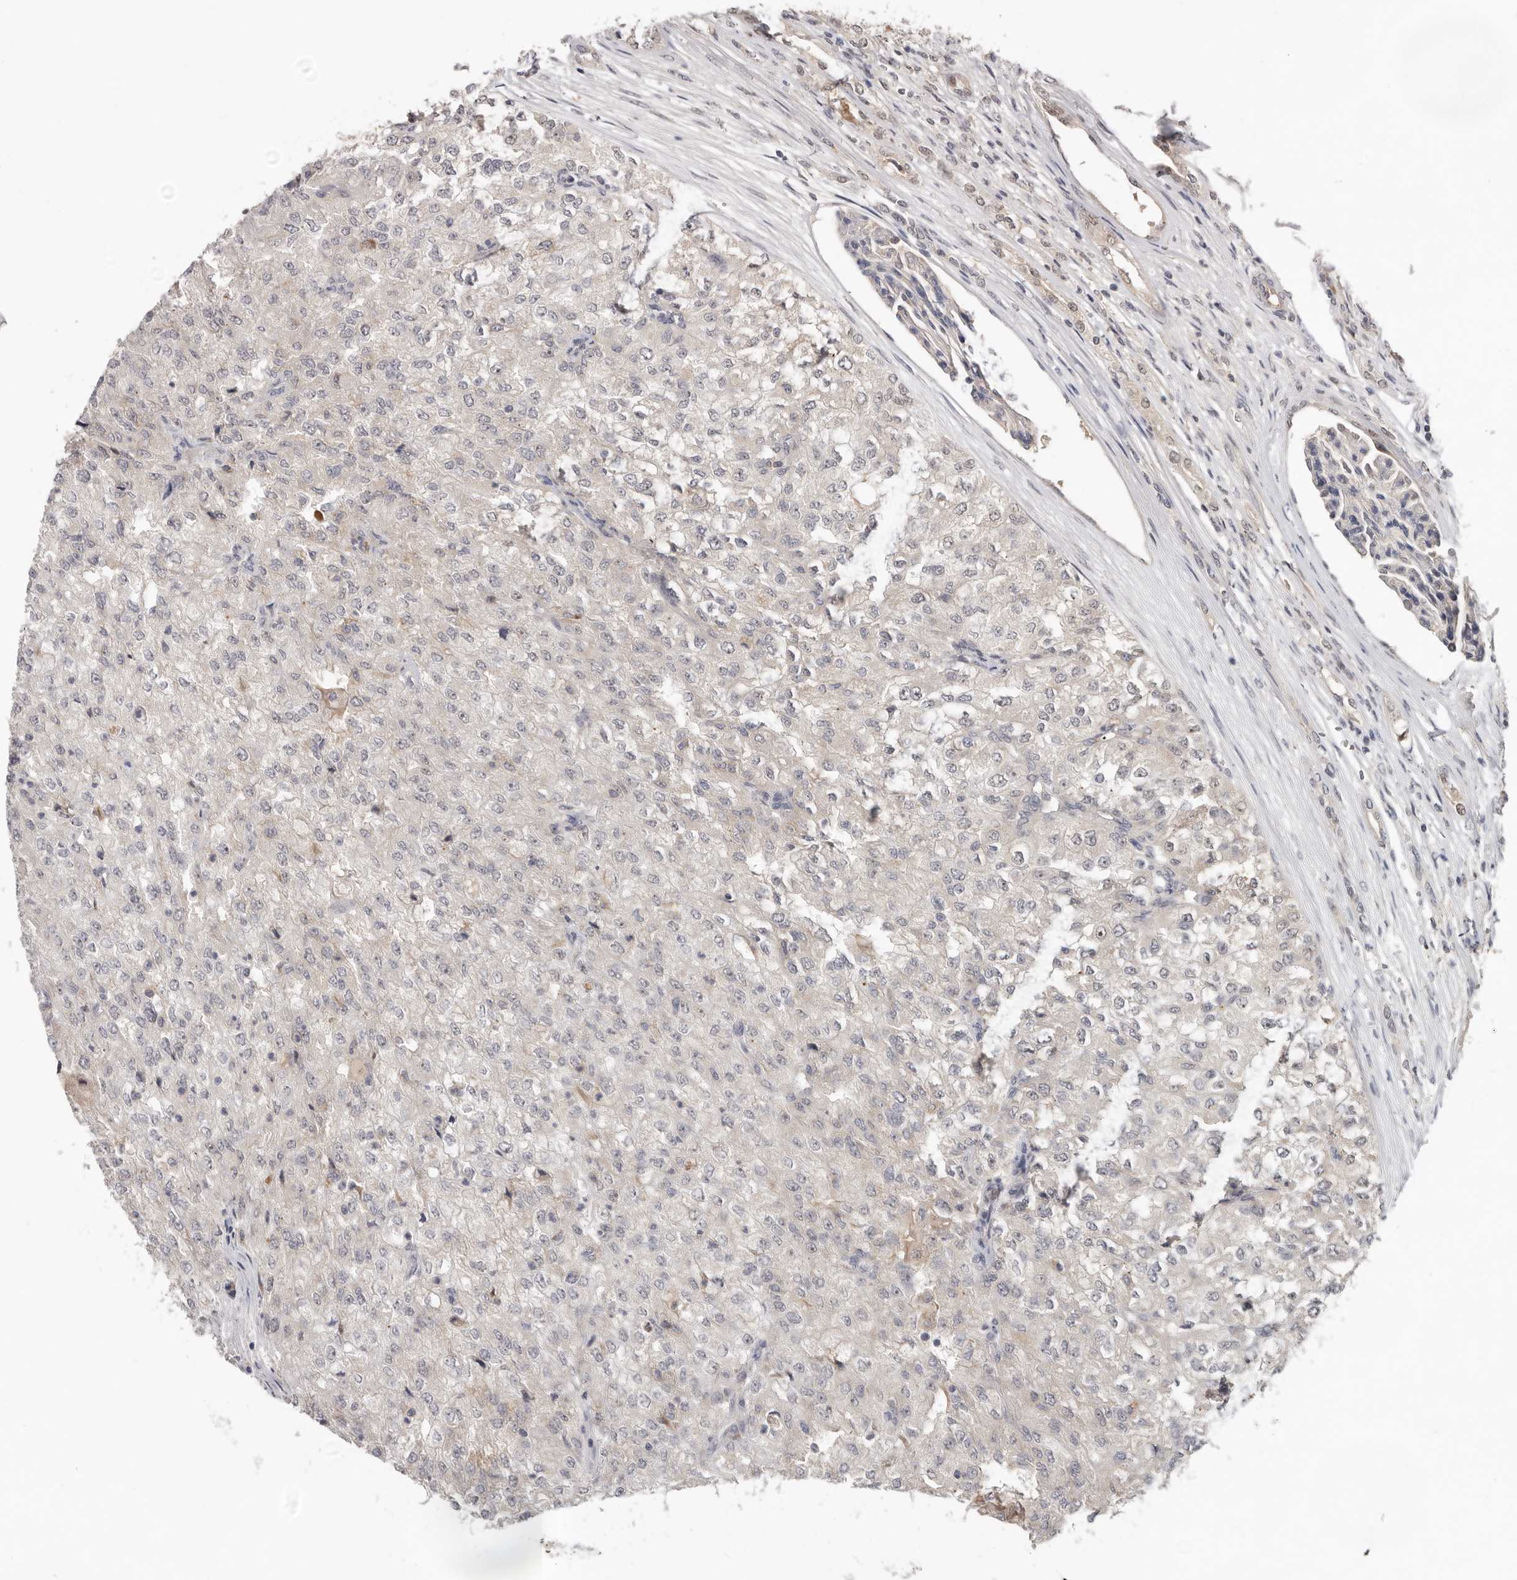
{"staining": {"intensity": "moderate", "quantity": "<25%", "location": "nuclear"}, "tissue": "renal cancer", "cell_type": "Tumor cells", "image_type": "cancer", "snomed": [{"axis": "morphology", "description": "Adenocarcinoma, NOS"}, {"axis": "topography", "description": "Kidney"}], "caption": "Human adenocarcinoma (renal) stained for a protein (brown) reveals moderate nuclear positive staining in about <25% of tumor cells.", "gene": "BRCA2", "patient": {"sex": "female", "age": 54}}